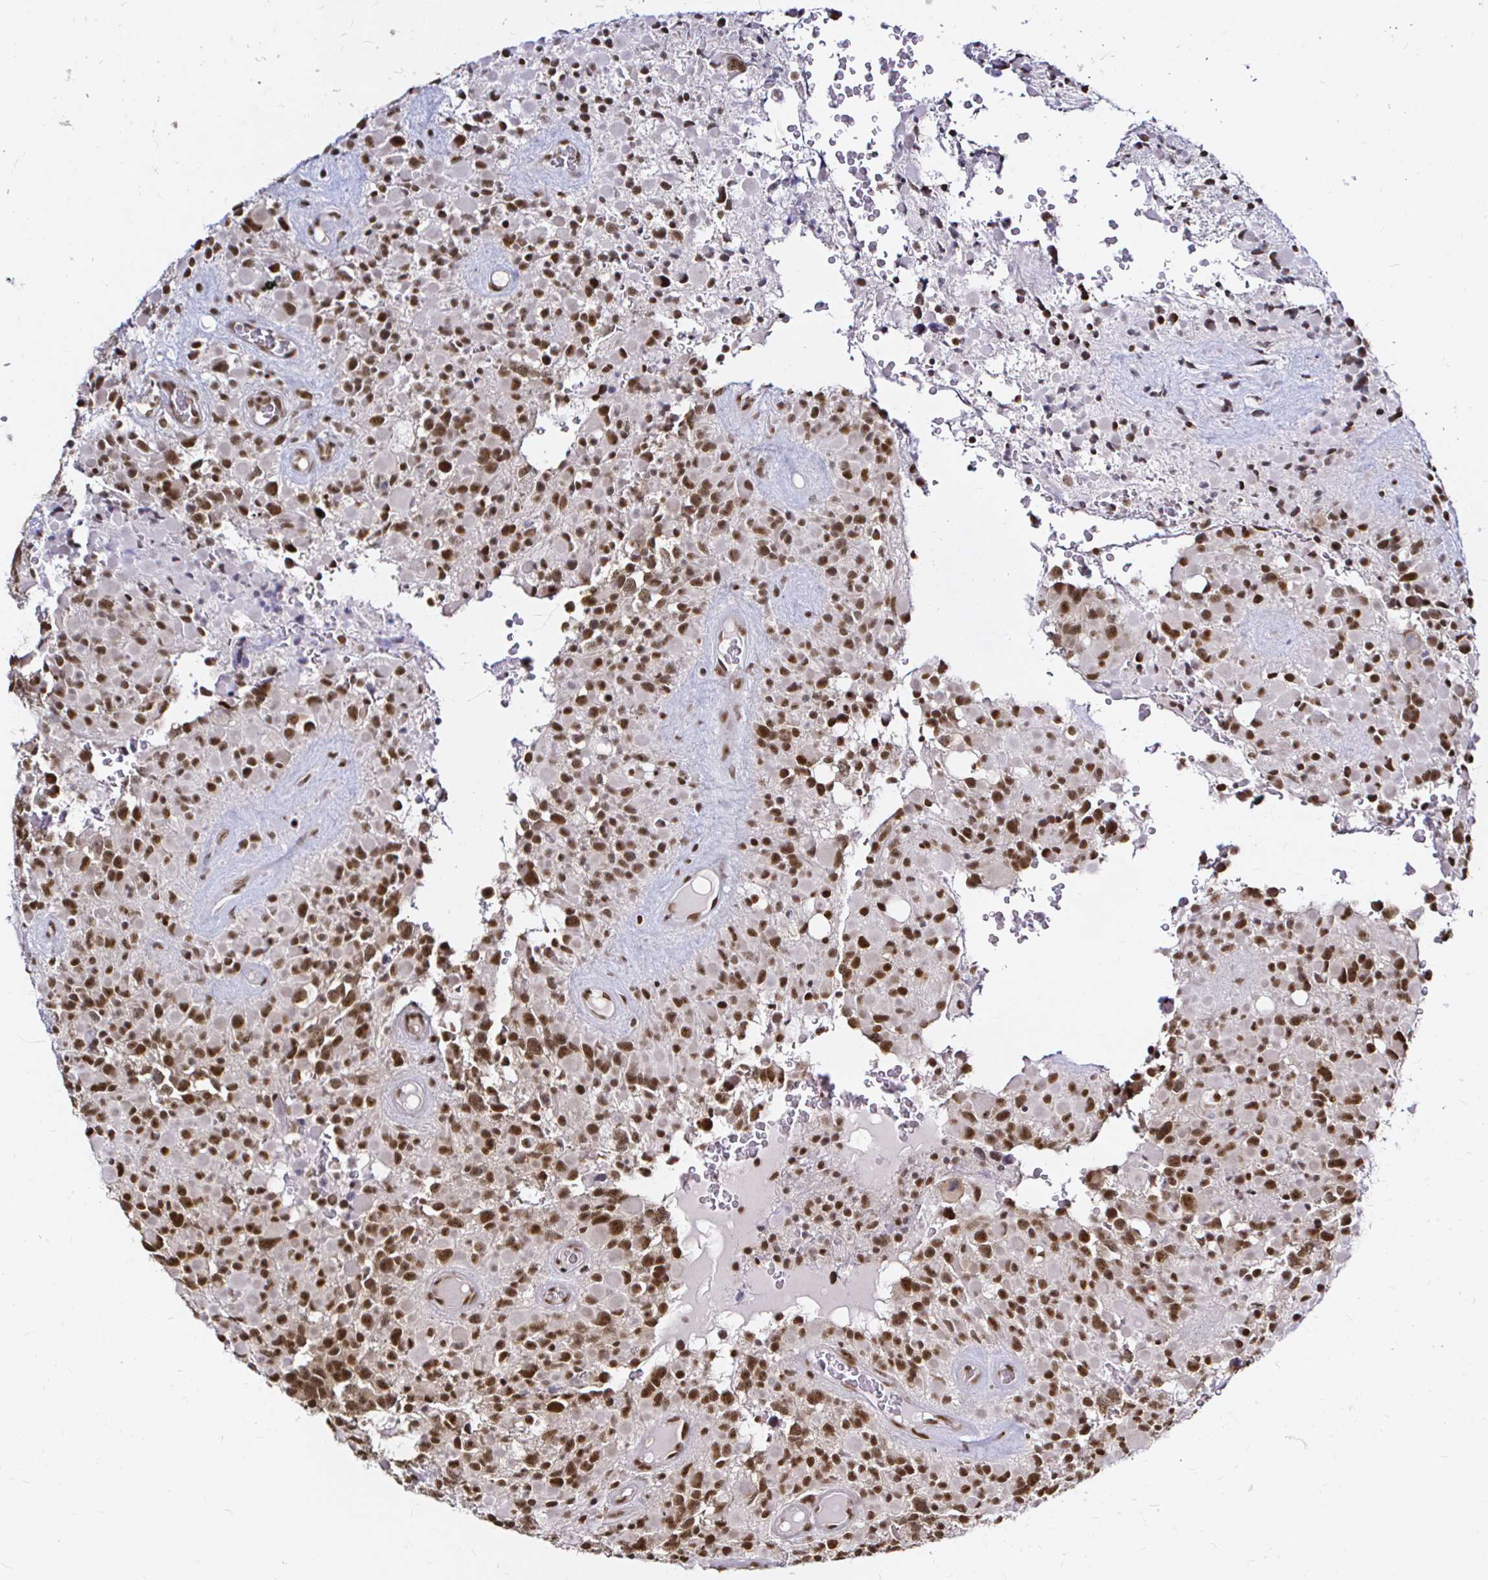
{"staining": {"intensity": "moderate", "quantity": ">75%", "location": "nuclear"}, "tissue": "glioma", "cell_type": "Tumor cells", "image_type": "cancer", "snomed": [{"axis": "morphology", "description": "Glioma, malignant, High grade"}, {"axis": "topography", "description": "Brain"}], "caption": "An image of human glioma stained for a protein exhibits moderate nuclear brown staining in tumor cells.", "gene": "SNRPC", "patient": {"sex": "female", "age": 40}}